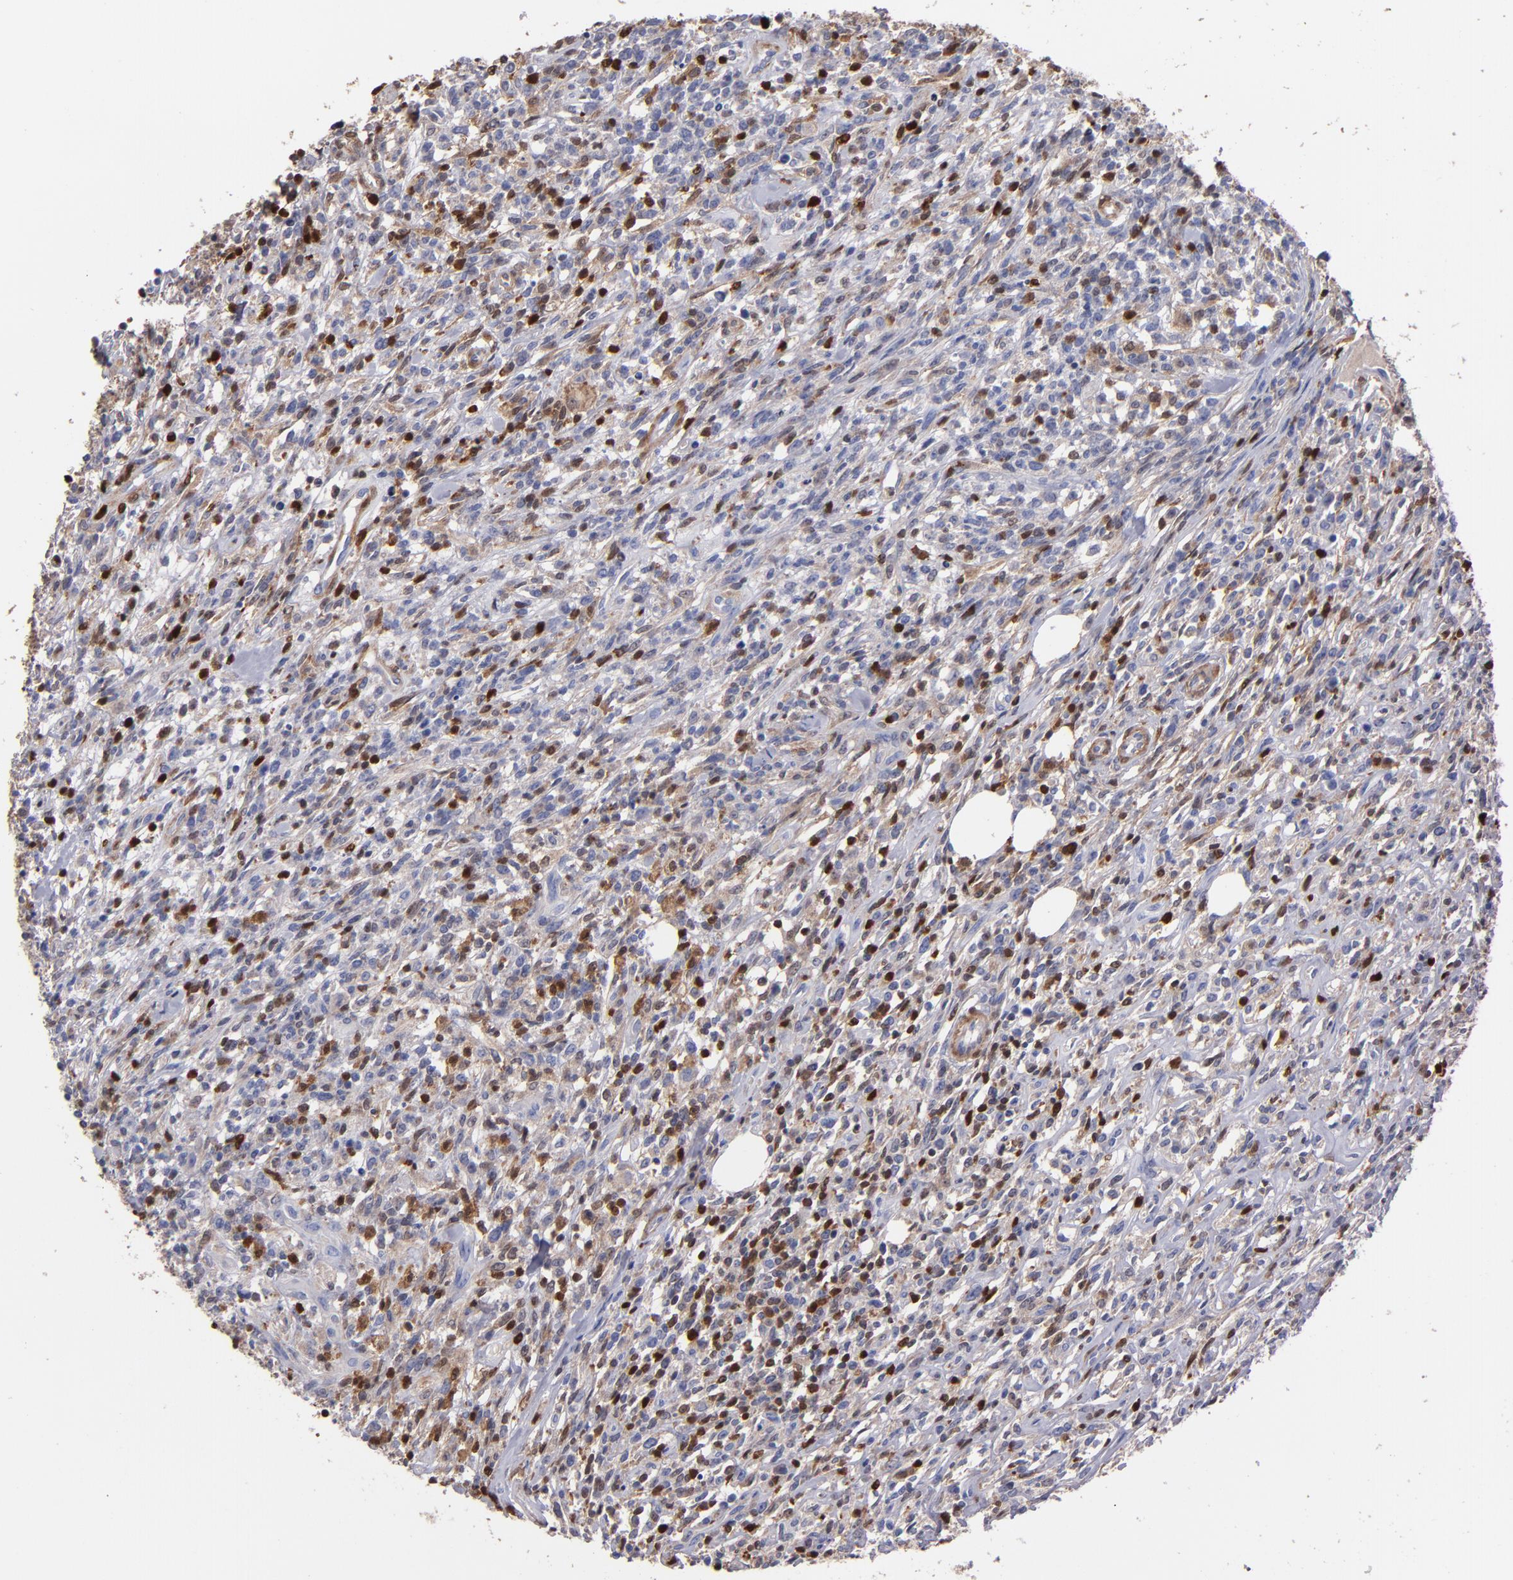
{"staining": {"intensity": "moderate", "quantity": "<25%", "location": "cytoplasmic/membranous,nuclear"}, "tissue": "lymphoma", "cell_type": "Tumor cells", "image_type": "cancer", "snomed": [{"axis": "morphology", "description": "Malignant lymphoma, non-Hodgkin's type, High grade"}, {"axis": "topography", "description": "Lymph node"}], "caption": "Immunohistochemistry staining of lymphoma, which reveals low levels of moderate cytoplasmic/membranous and nuclear positivity in approximately <25% of tumor cells indicating moderate cytoplasmic/membranous and nuclear protein staining. The staining was performed using DAB (brown) for protein detection and nuclei were counterstained in hematoxylin (blue).", "gene": "S100A4", "patient": {"sex": "female", "age": 73}}